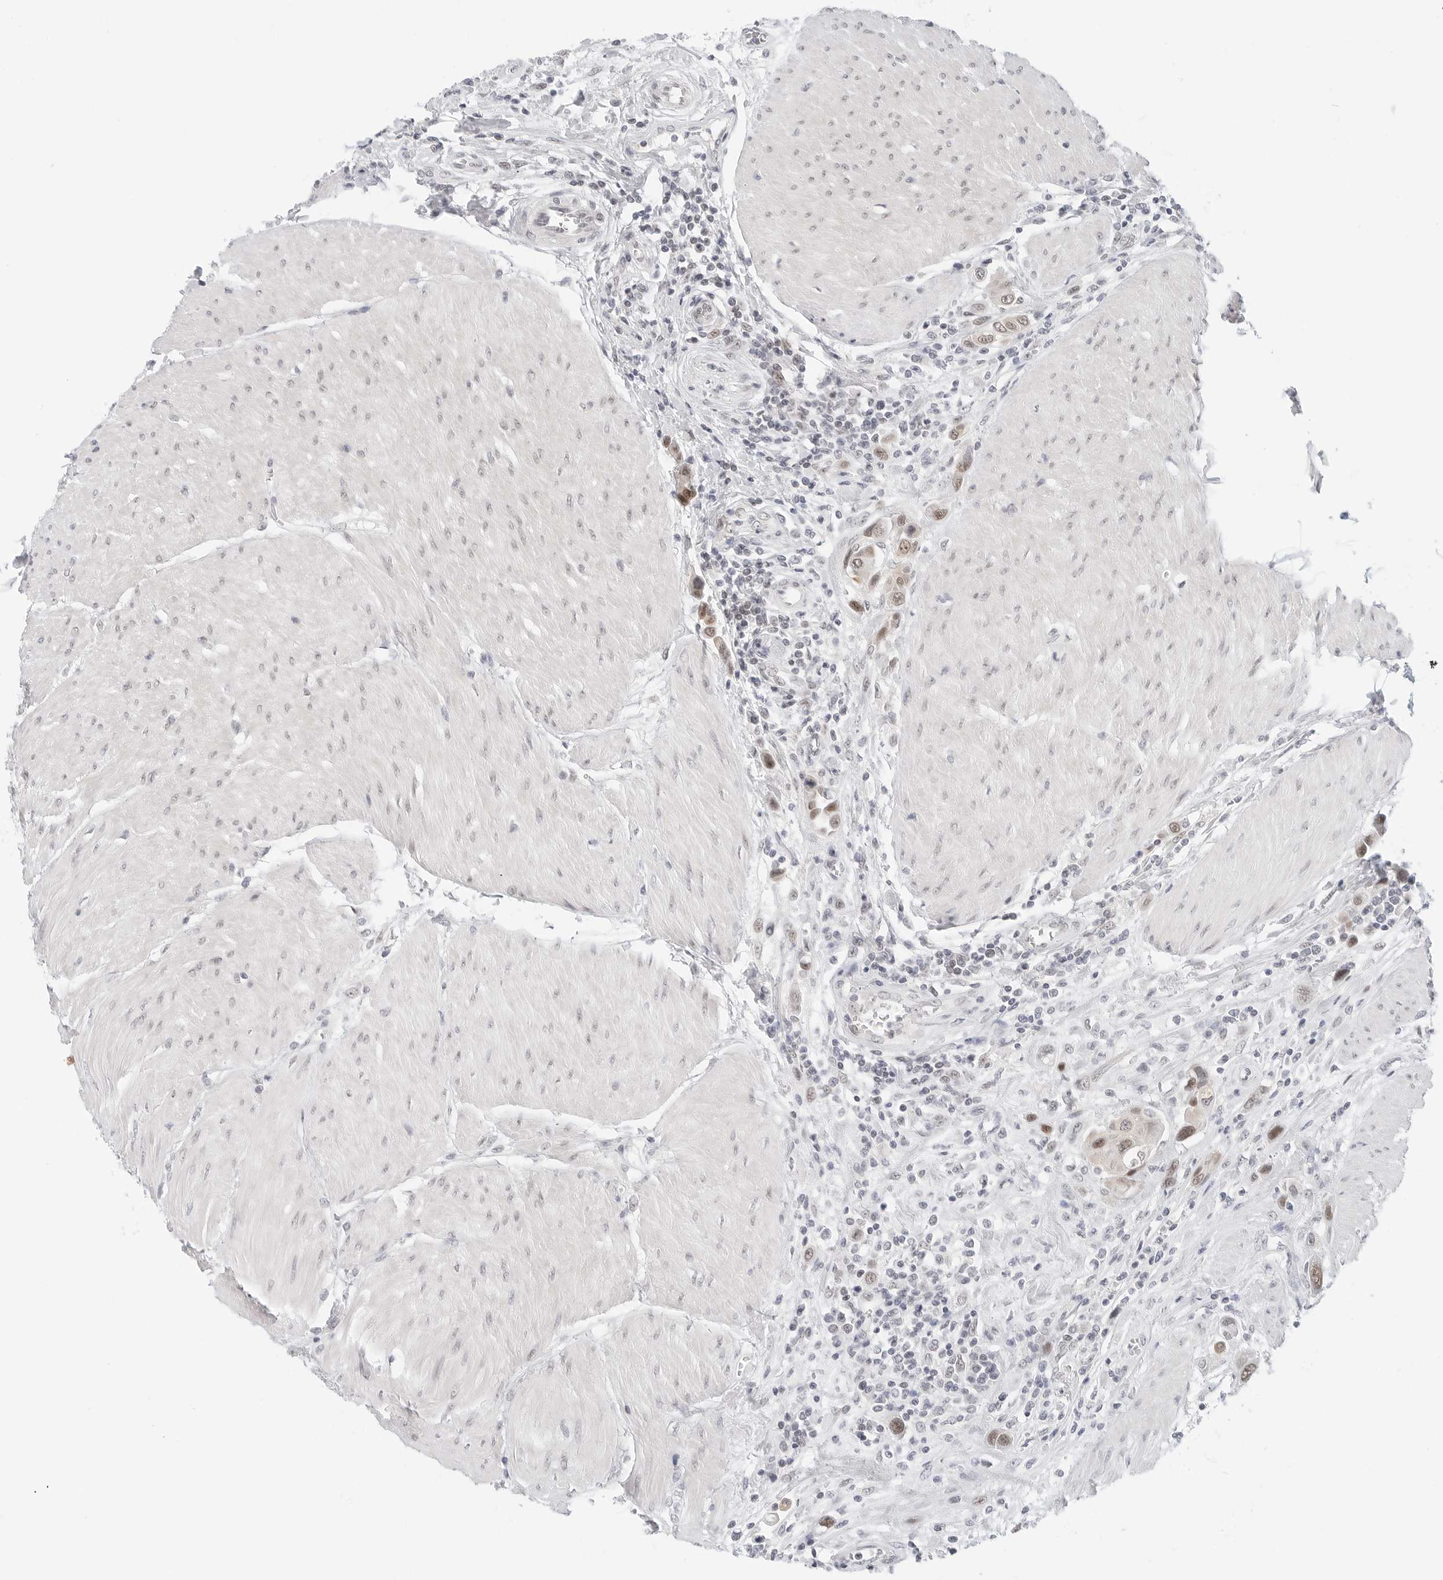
{"staining": {"intensity": "moderate", "quantity": ">75%", "location": "nuclear"}, "tissue": "urothelial cancer", "cell_type": "Tumor cells", "image_type": "cancer", "snomed": [{"axis": "morphology", "description": "Urothelial carcinoma, High grade"}, {"axis": "topography", "description": "Urinary bladder"}], "caption": "Approximately >75% of tumor cells in high-grade urothelial carcinoma show moderate nuclear protein expression as visualized by brown immunohistochemical staining.", "gene": "TSEN2", "patient": {"sex": "male", "age": 50}}